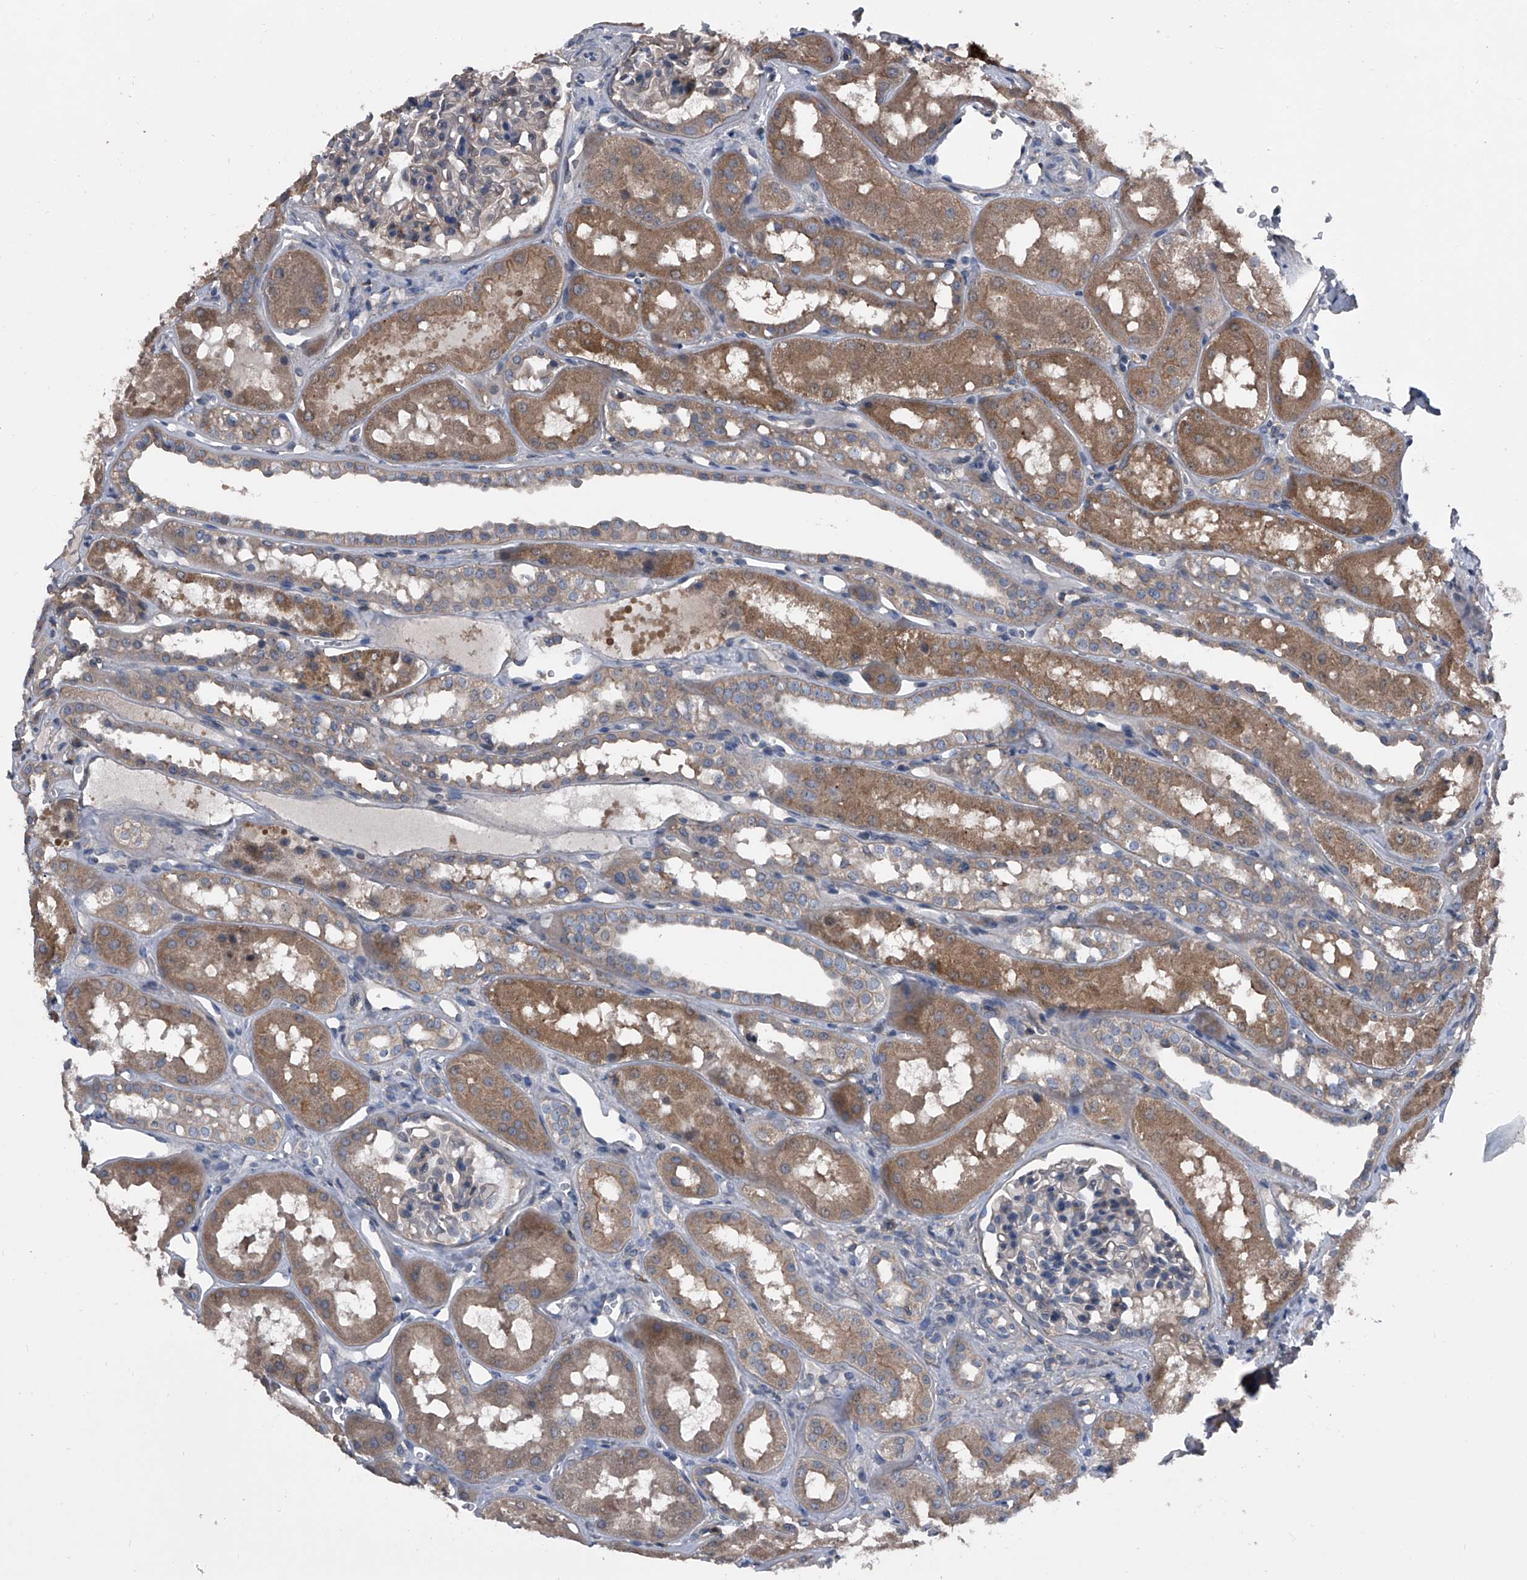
{"staining": {"intensity": "negative", "quantity": "none", "location": "none"}, "tissue": "kidney", "cell_type": "Cells in glomeruli", "image_type": "normal", "snomed": [{"axis": "morphology", "description": "Normal tissue, NOS"}, {"axis": "topography", "description": "Kidney"}], "caption": "An immunohistochemistry (IHC) image of unremarkable kidney is shown. There is no staining in cells in glomeruli of kidney. (DAB immunohistochemistry with hematoxylin counter stain).", "gene": "PIP5K1A", "patient": {"sex": "male", "age": 16}}